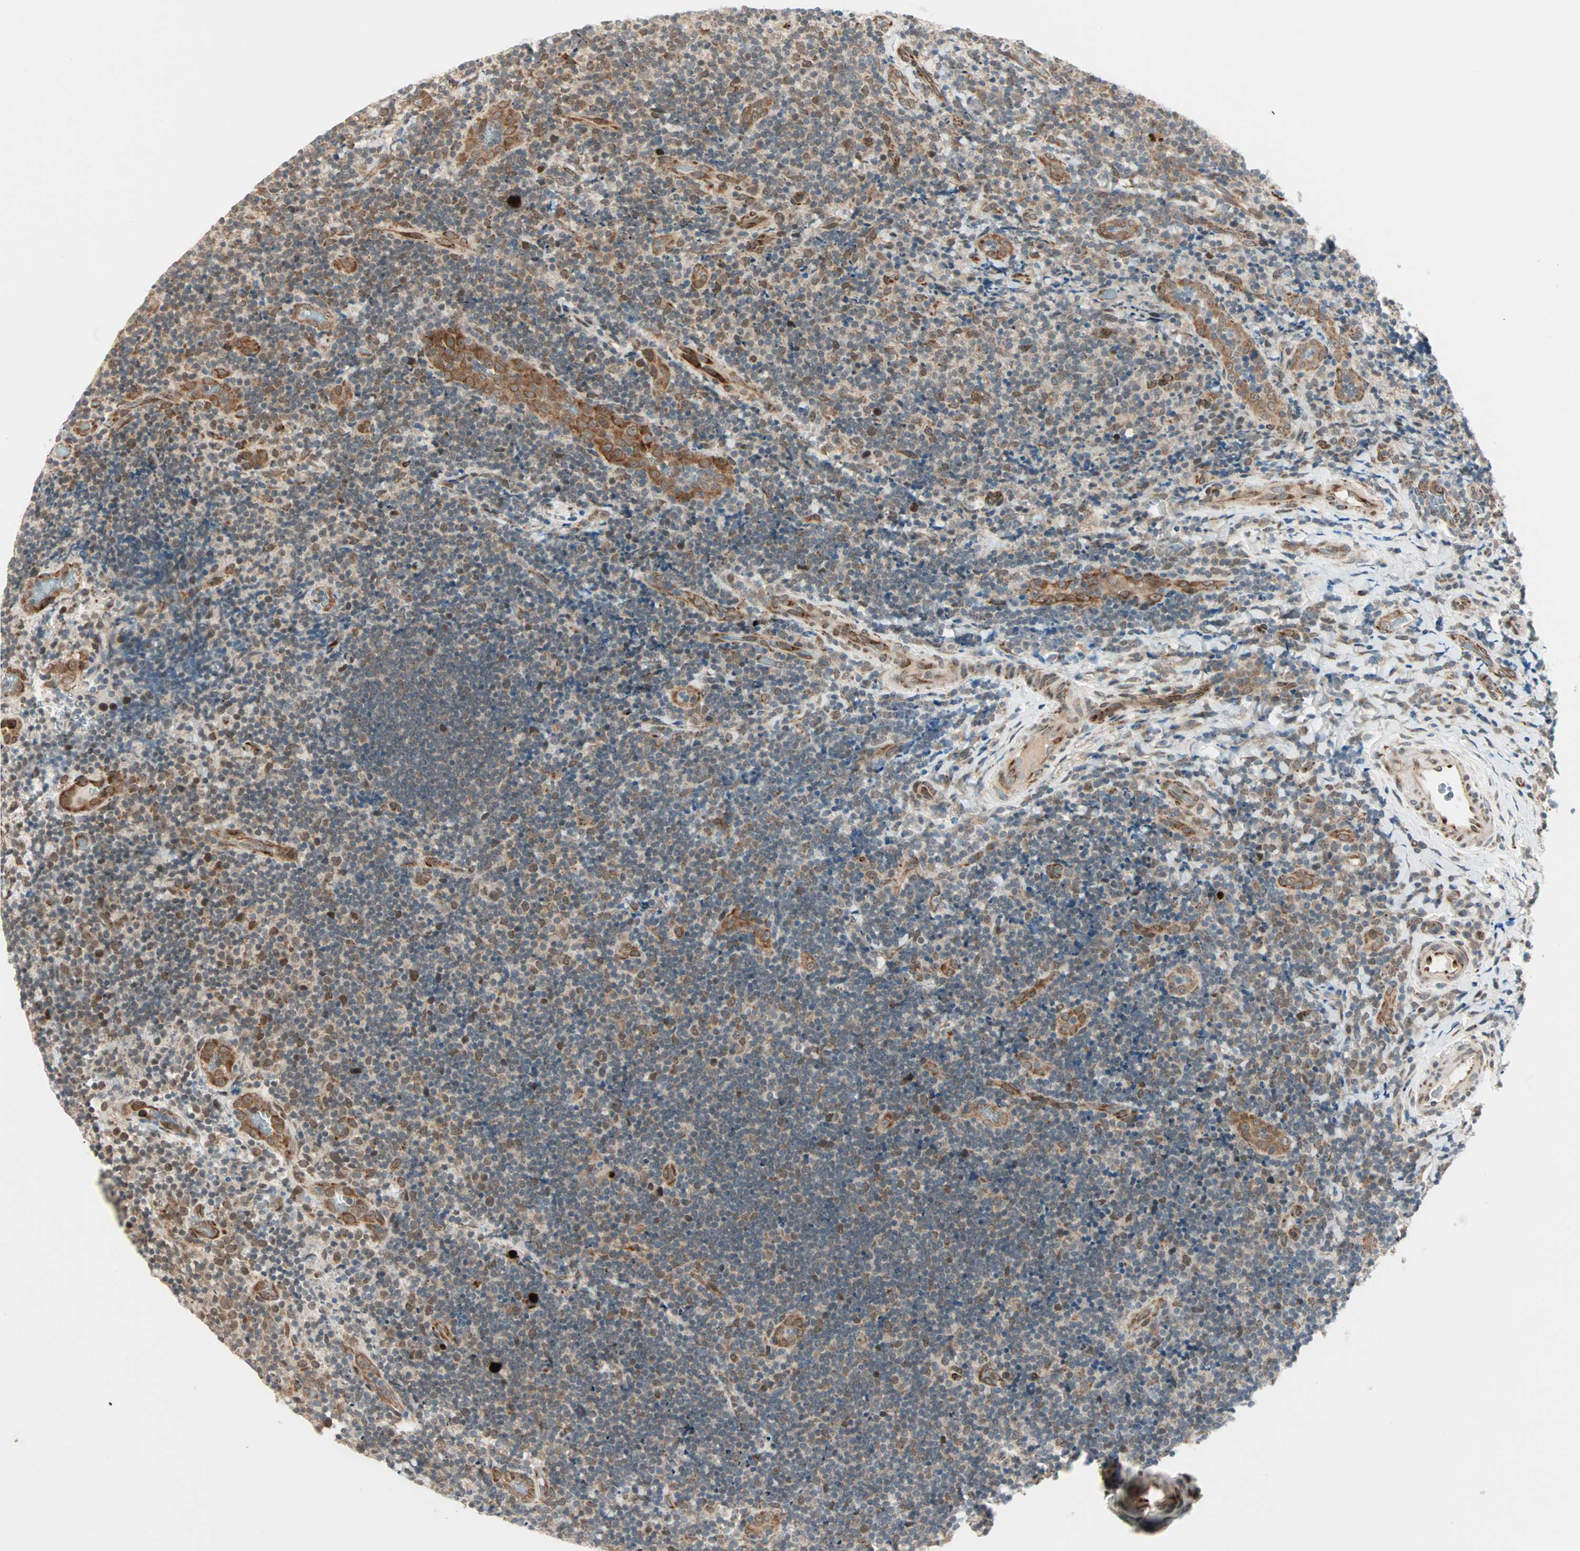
{"staining": {"intensity": "moderate", "quantity": ">75%", "location": "cytoplasmic/membranous,nuclear"}, "tissue": "lymphoma", "cell_type": "Tumor cells", "image_type": "cancer", "snomed": [{"axis": "morphology", "description": "Malignant lymphoma, non-Hodgkin's type, High grade"}, {"axis": "topography", "description": "Tonsil"}], "caption": "Protein expression analysis of human lymphoma reveals moderate cytoplasmic/membranous and nuclear staining in approximately >75% of tumor cells.", "gene": "ZNF37A", "patient": {"sex": "female", "age": 36}}